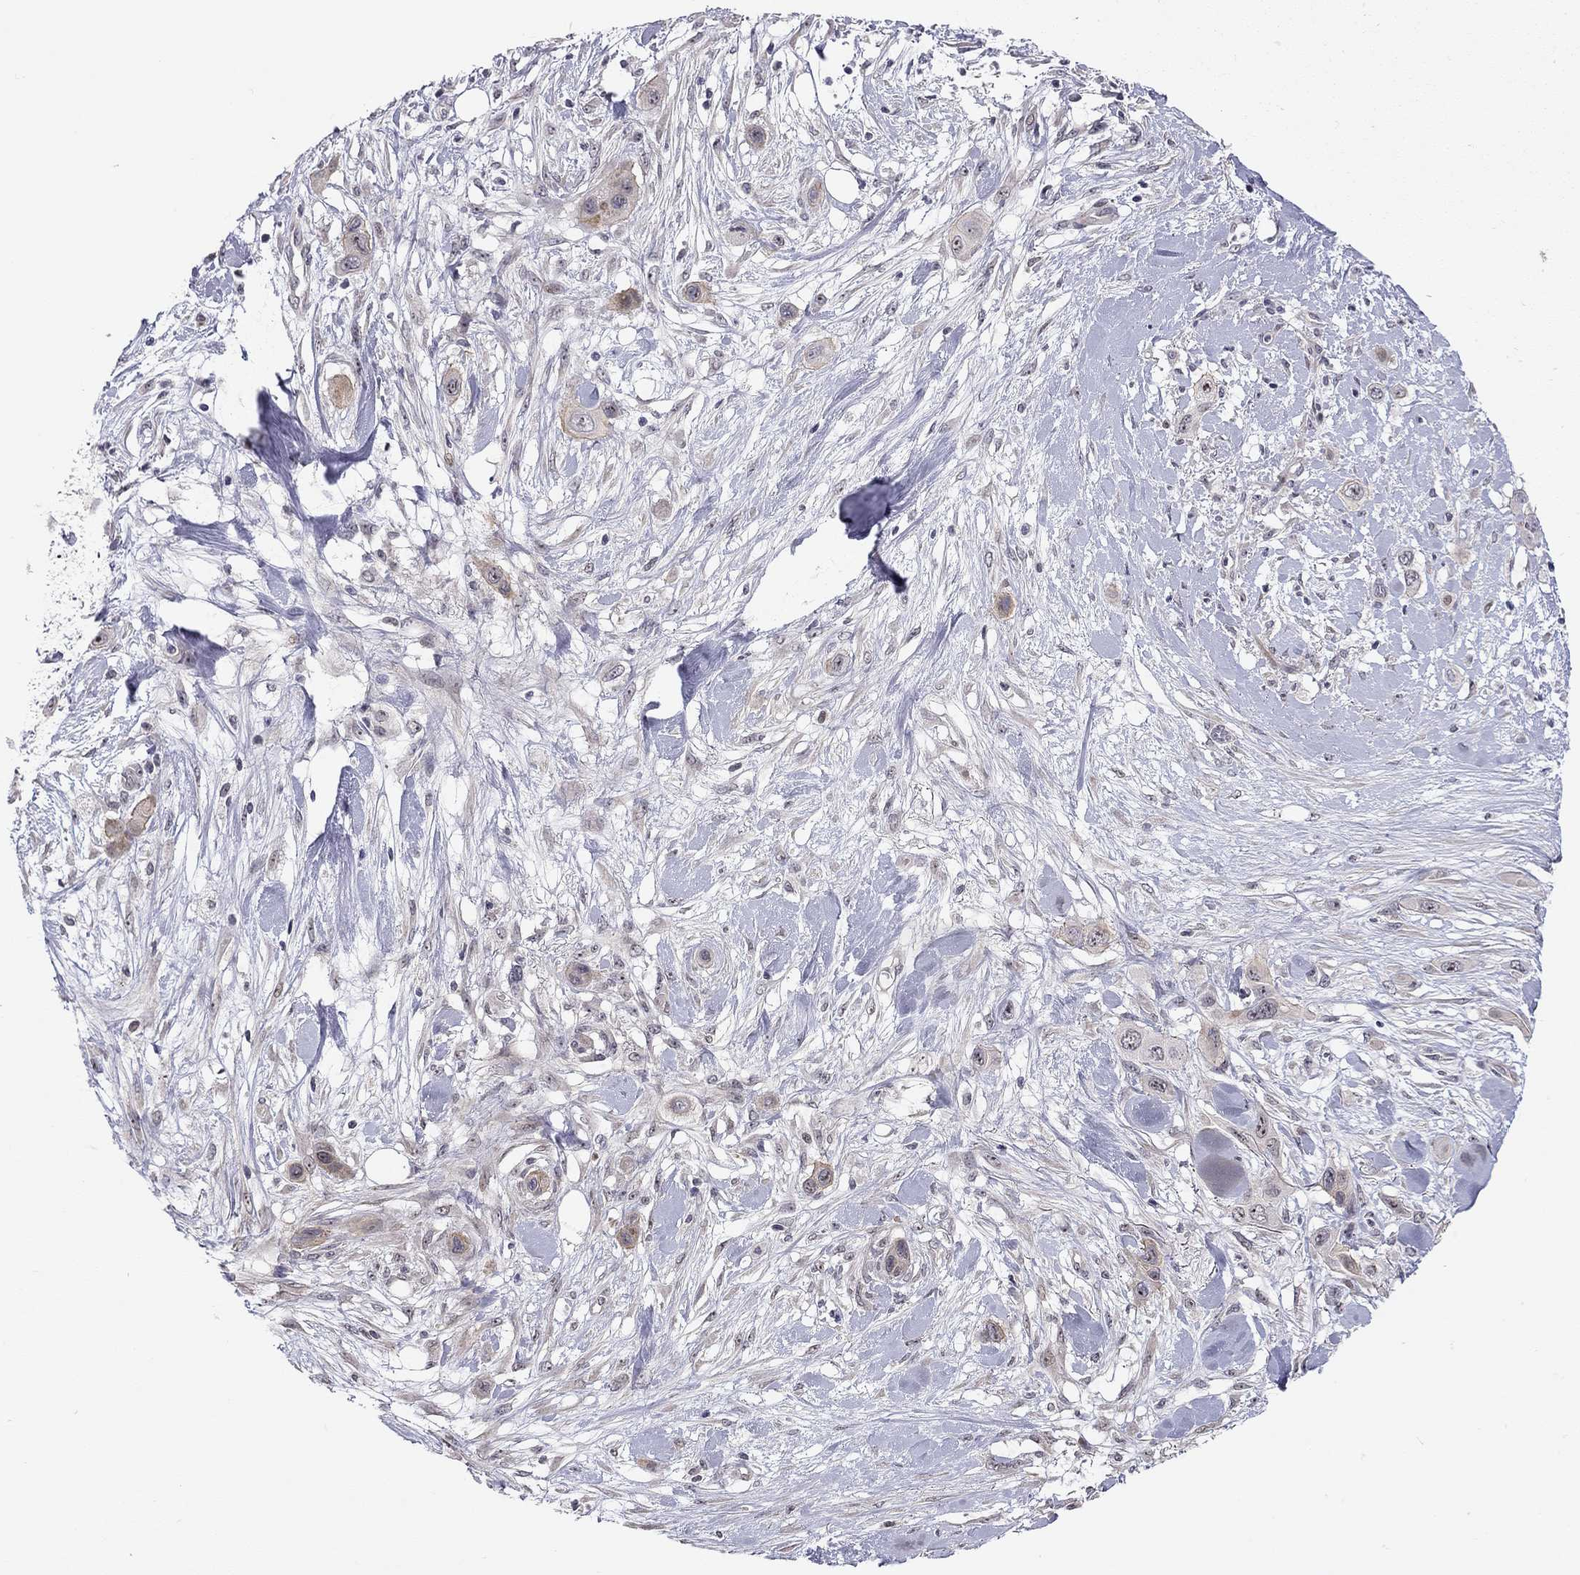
{"staining": {"intensity": "weak", "quantity": "<25%", "location": "cytoplasmic/membranous"}, "tissue": "skin cancer", "cell_type": "Tumor cells", "image_type": "cancer", "snomed": [{"axis": "morphology", "description": "Squamous cell carcinoma, NOS"}, {"axis": "topography", "description": "Skin"}], "caption": "High magnification brightfield microscopy of skin squamous cell carcinoma stained with DAB (brown) and counterstained with hematoxylin (blue): tumor cells show no significant positivity.", "gene": "STXBP6", "patient": {"sex": "male", "age": 79}}